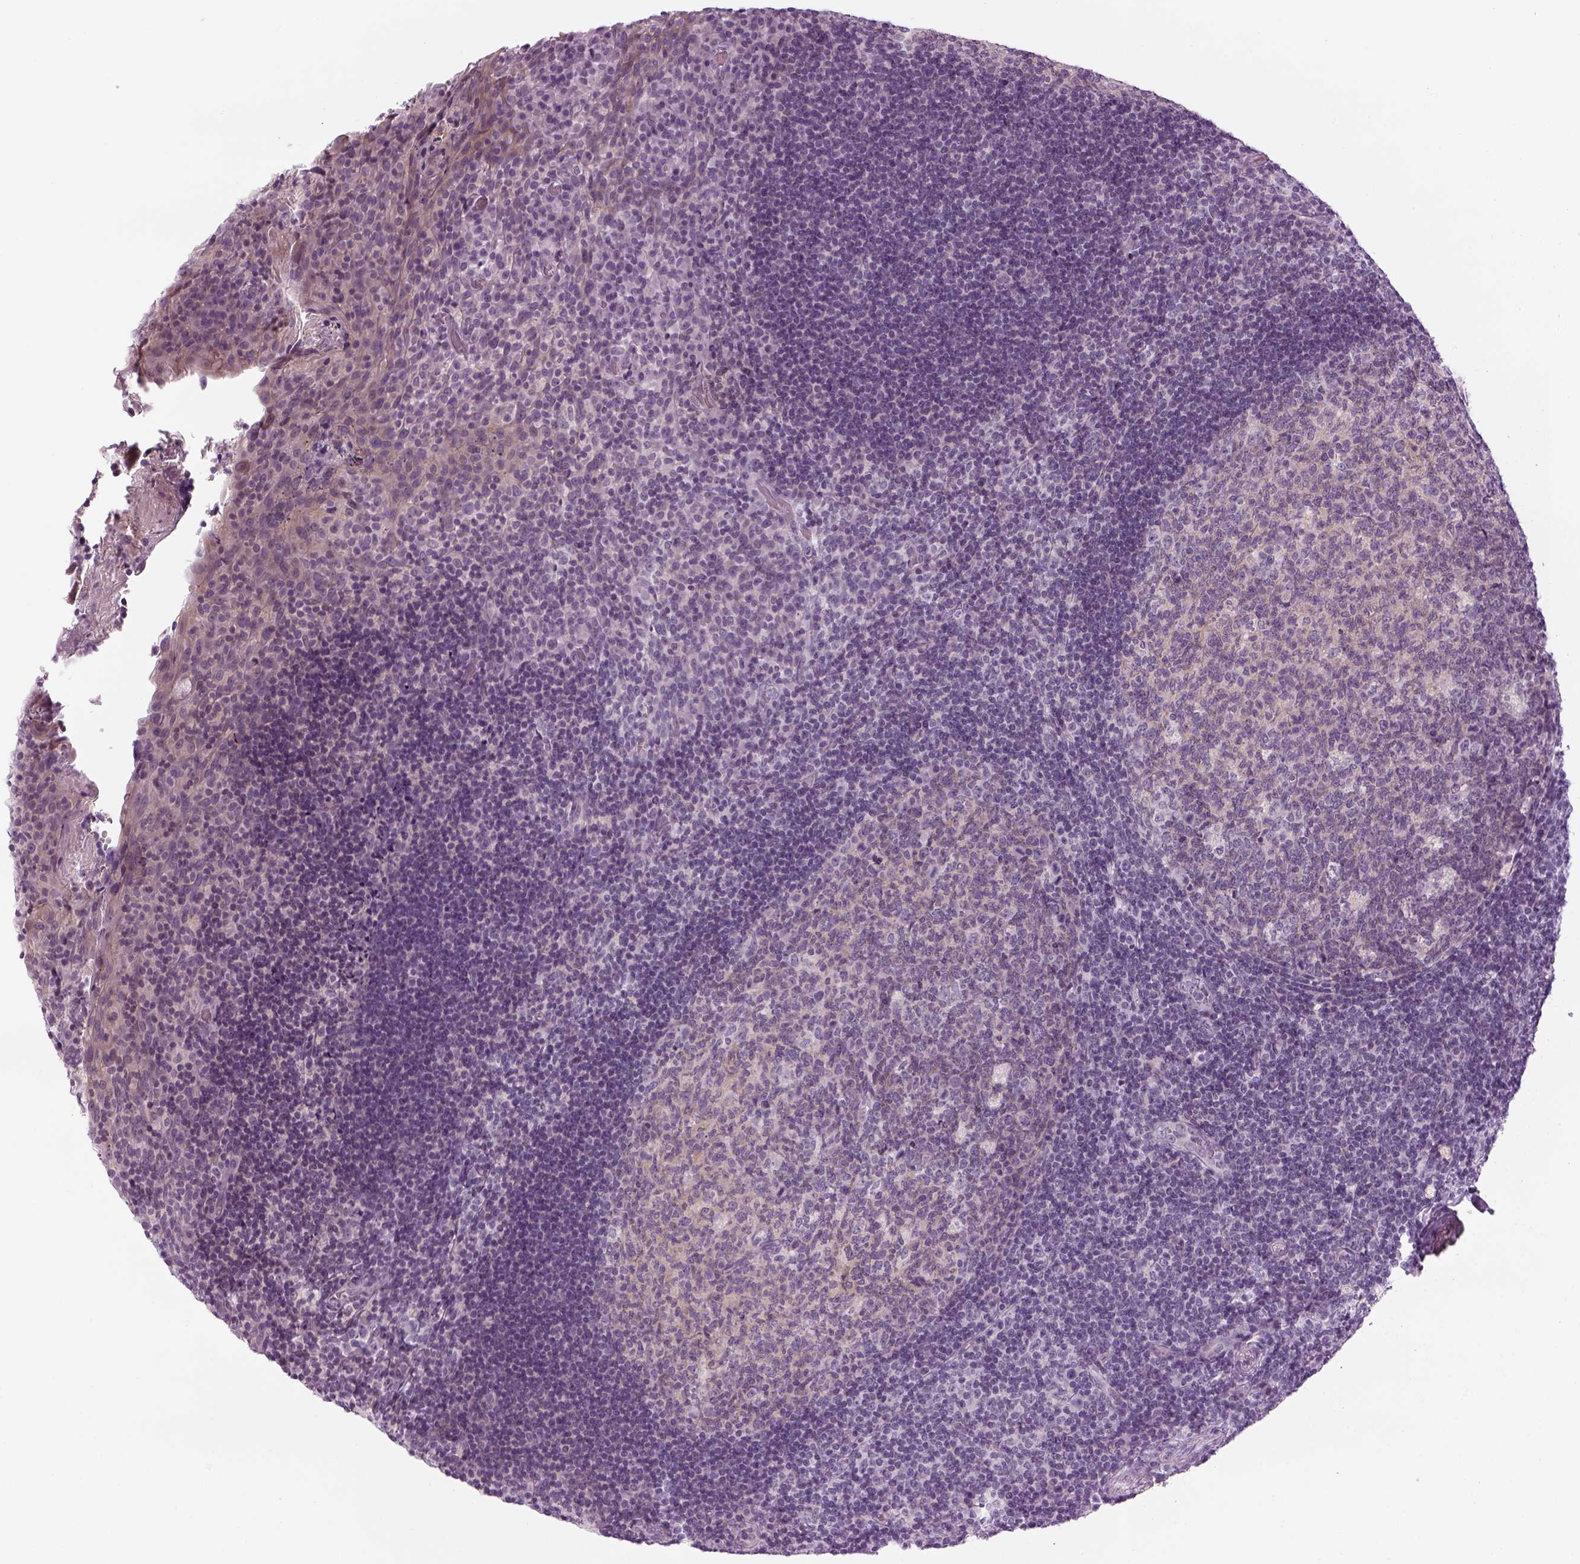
{"staining": {"intensity": "negative", "quantity": "none", "location": "none"}, "tissue": "tonsil", "cell_type": "Germinal center cells", "image_type": "normal", "snomed": [{"axis": "morphology", "description": "Normal tissue, NOS"}, {"axis": "topography", "description": "Tonsil"}], "caption": "Unremarkable tonsil was stained to show a protein in brown. There is no significant staining in germinal center cells.", "gene": "LRRIQ3", "patient": {"sex": "male", "age": 17}}